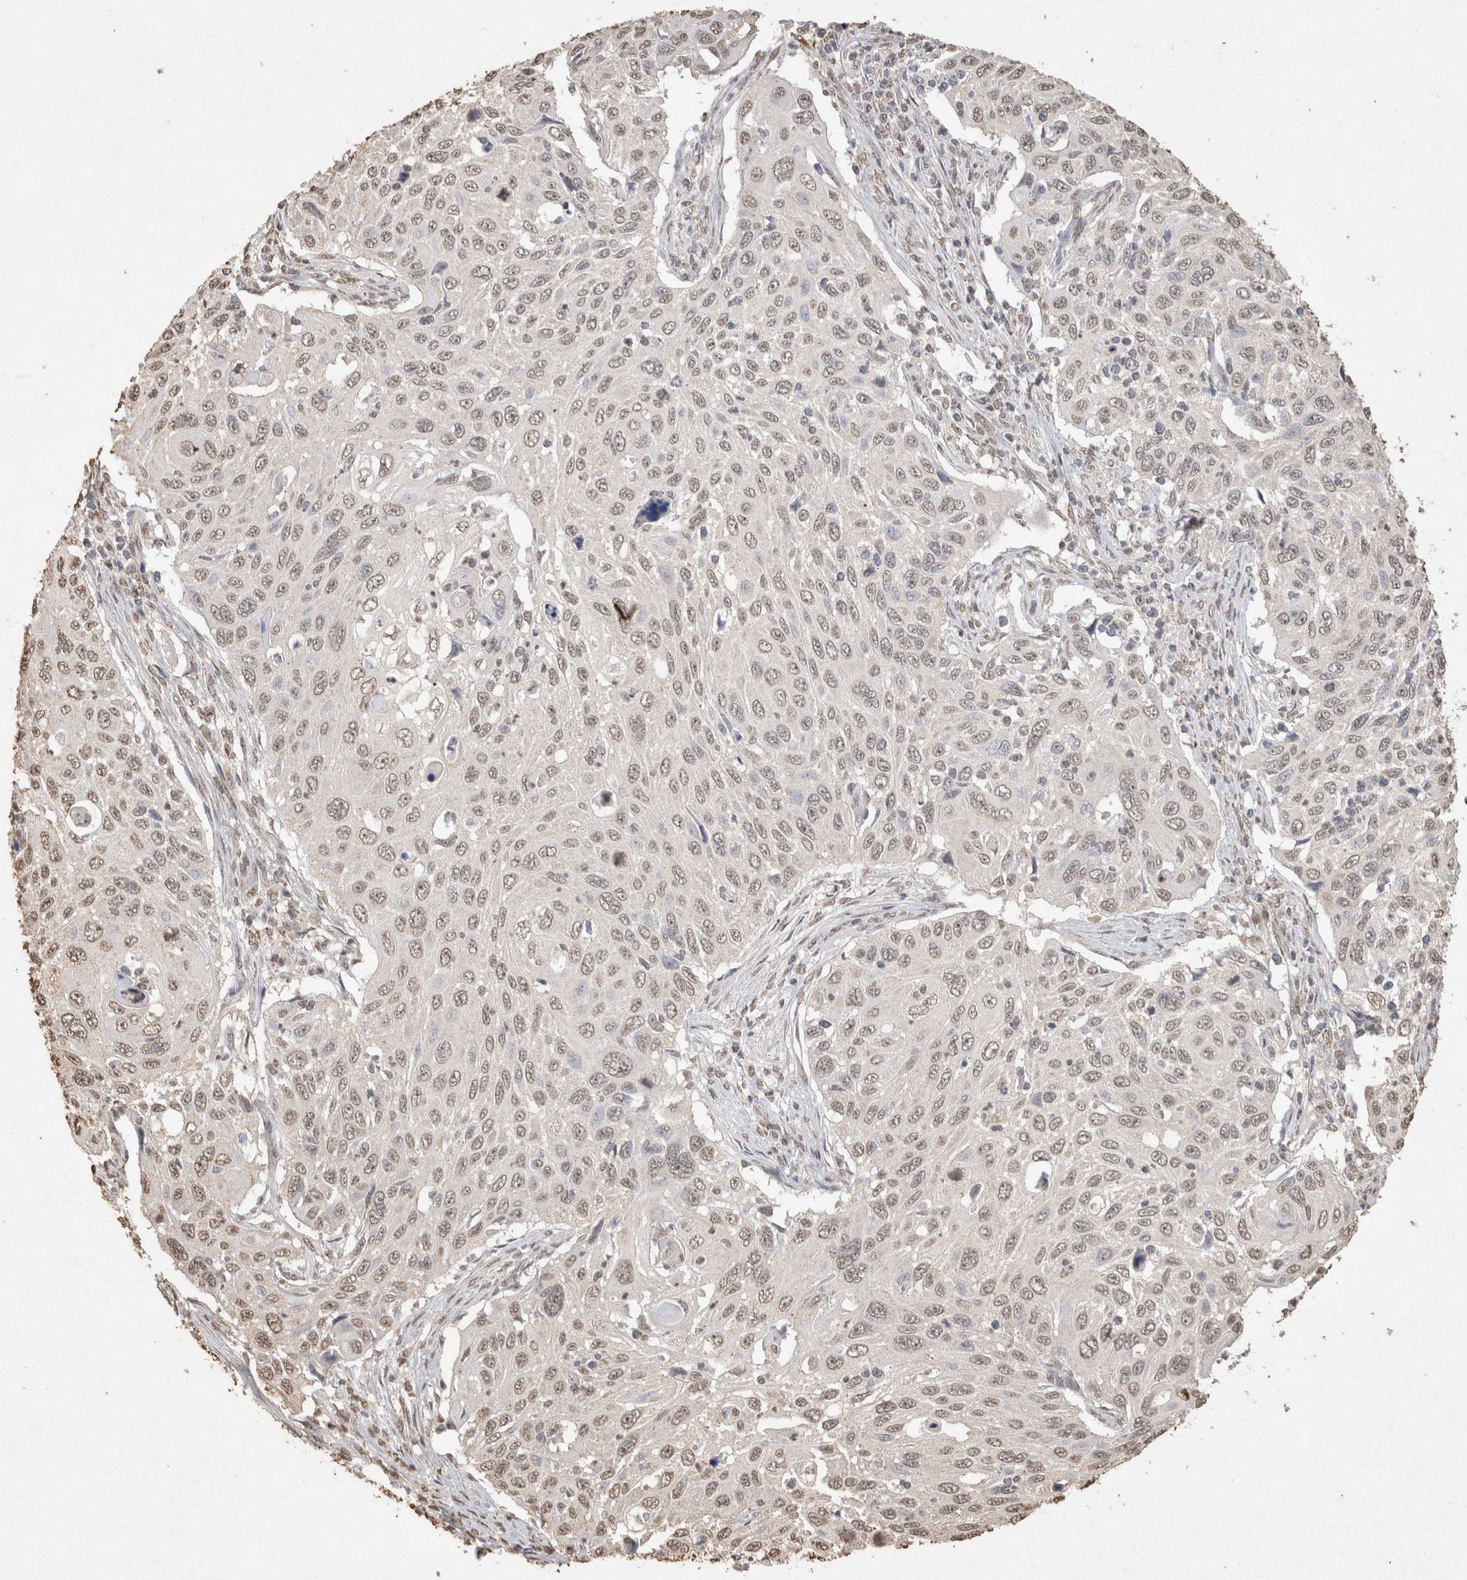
{"staining": {"intensity": "weak", "quantity": "25%-75%", "location": "nuclear"}, "tissue": "cervical cancer", "cell_type": "Tumor cells", "image_type": "cancer", "snomed": [{"axis": "morphology", "description": "Squamous cell carcinoma, NOS"}, {"axis": "topography", "description": "Cervix"}], "caption": "The immunohistochemical stain shows weak nuclear expression in tumor cells of cervical cancer tissue.", "gene": "MLX", "patient": {"sex": "female", "age": 70}}